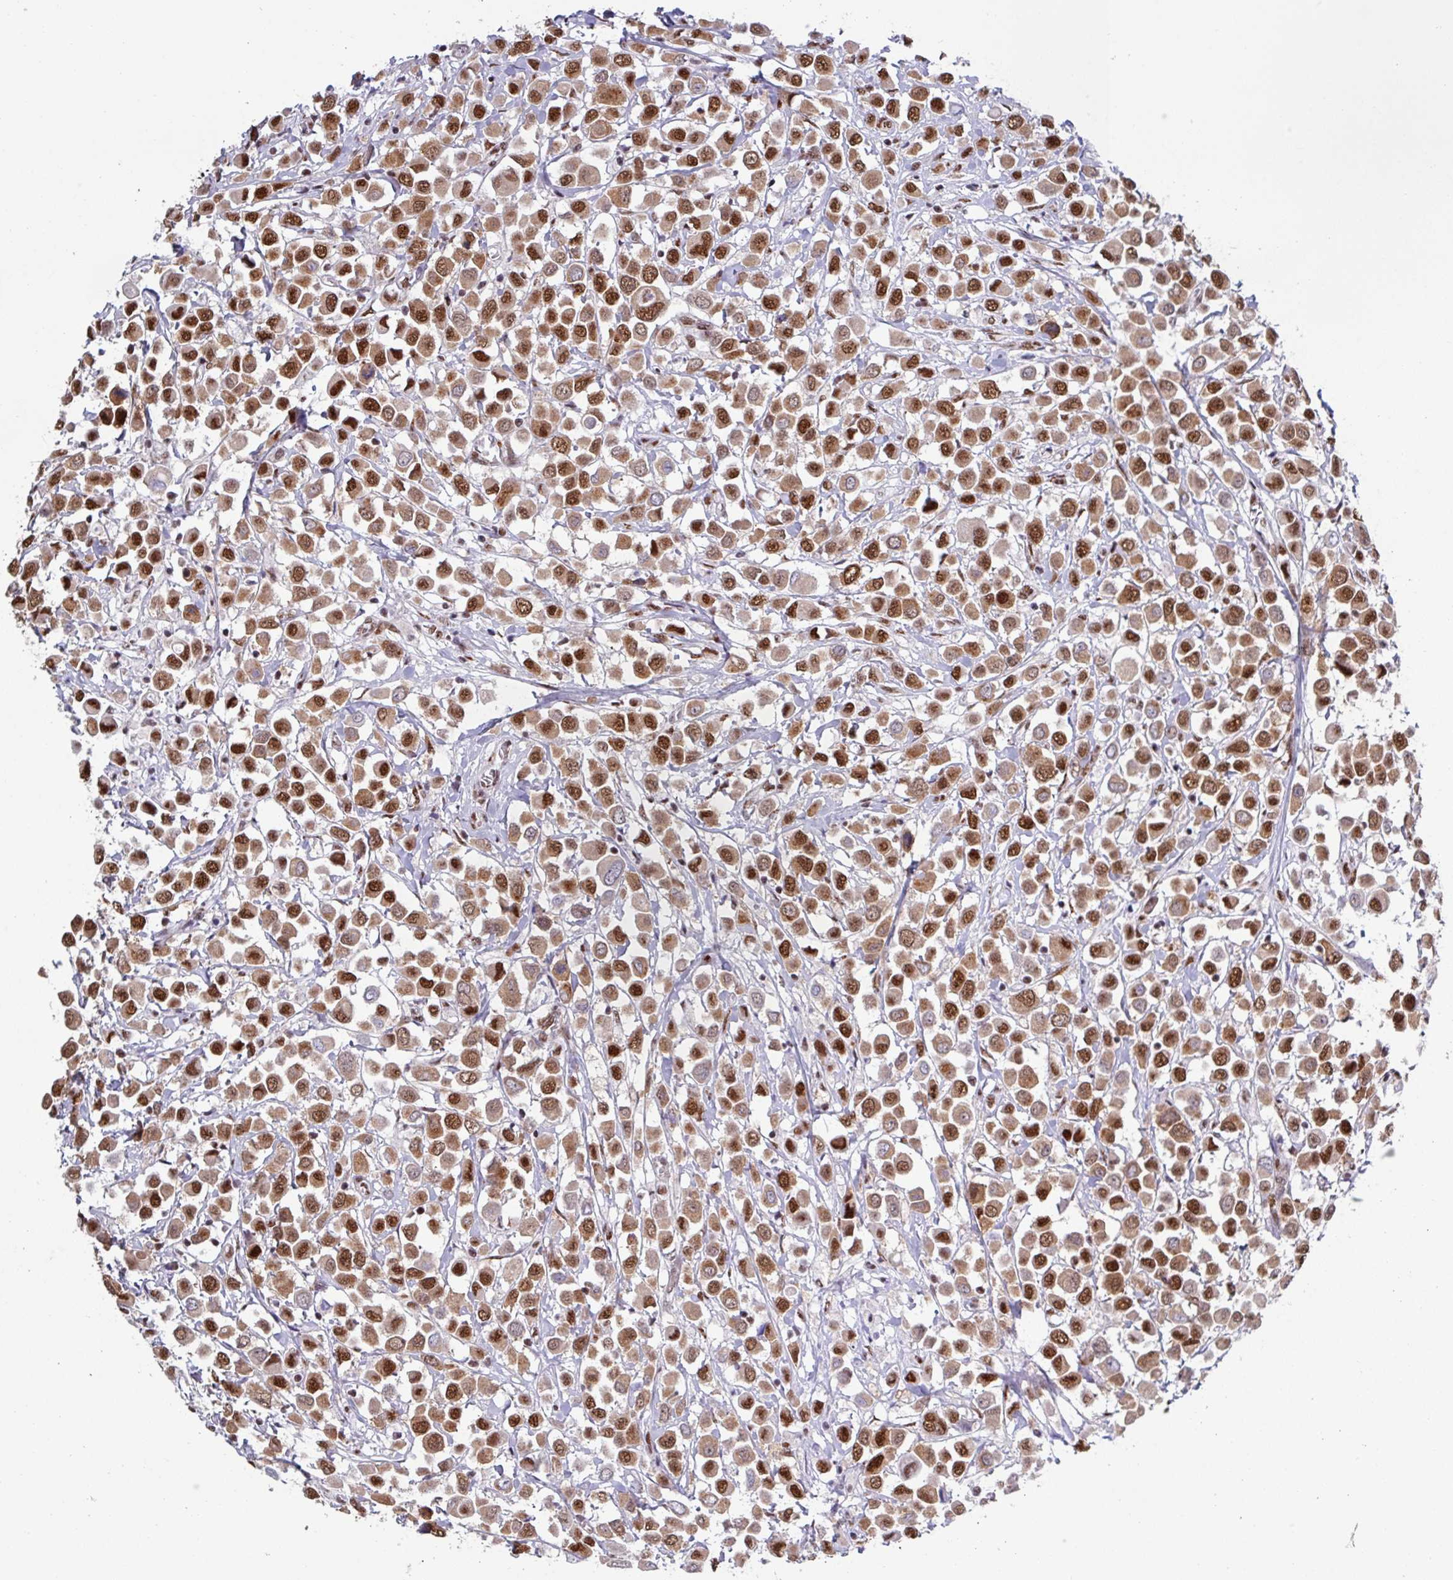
{"staining": {"intensity": "moderate", "quantity": ">75%", "location": "nuclear"}, "tissue": "breast cancer", "cell_type": "Tumor cells", "image_type": "cancer", "snomed": [{"axis": "morphology", "description": "Duct carcinoma"}, {"axis": "topography", "description": "Breast"}], "caption": "Moderate nuclear positivity for a protein is present in approximately >75% of tumor cells of breast cancer (intraductal carcinoma) using IHC.", "gene": "PUF60", "patient": {"sex": "female", "age": 61}}